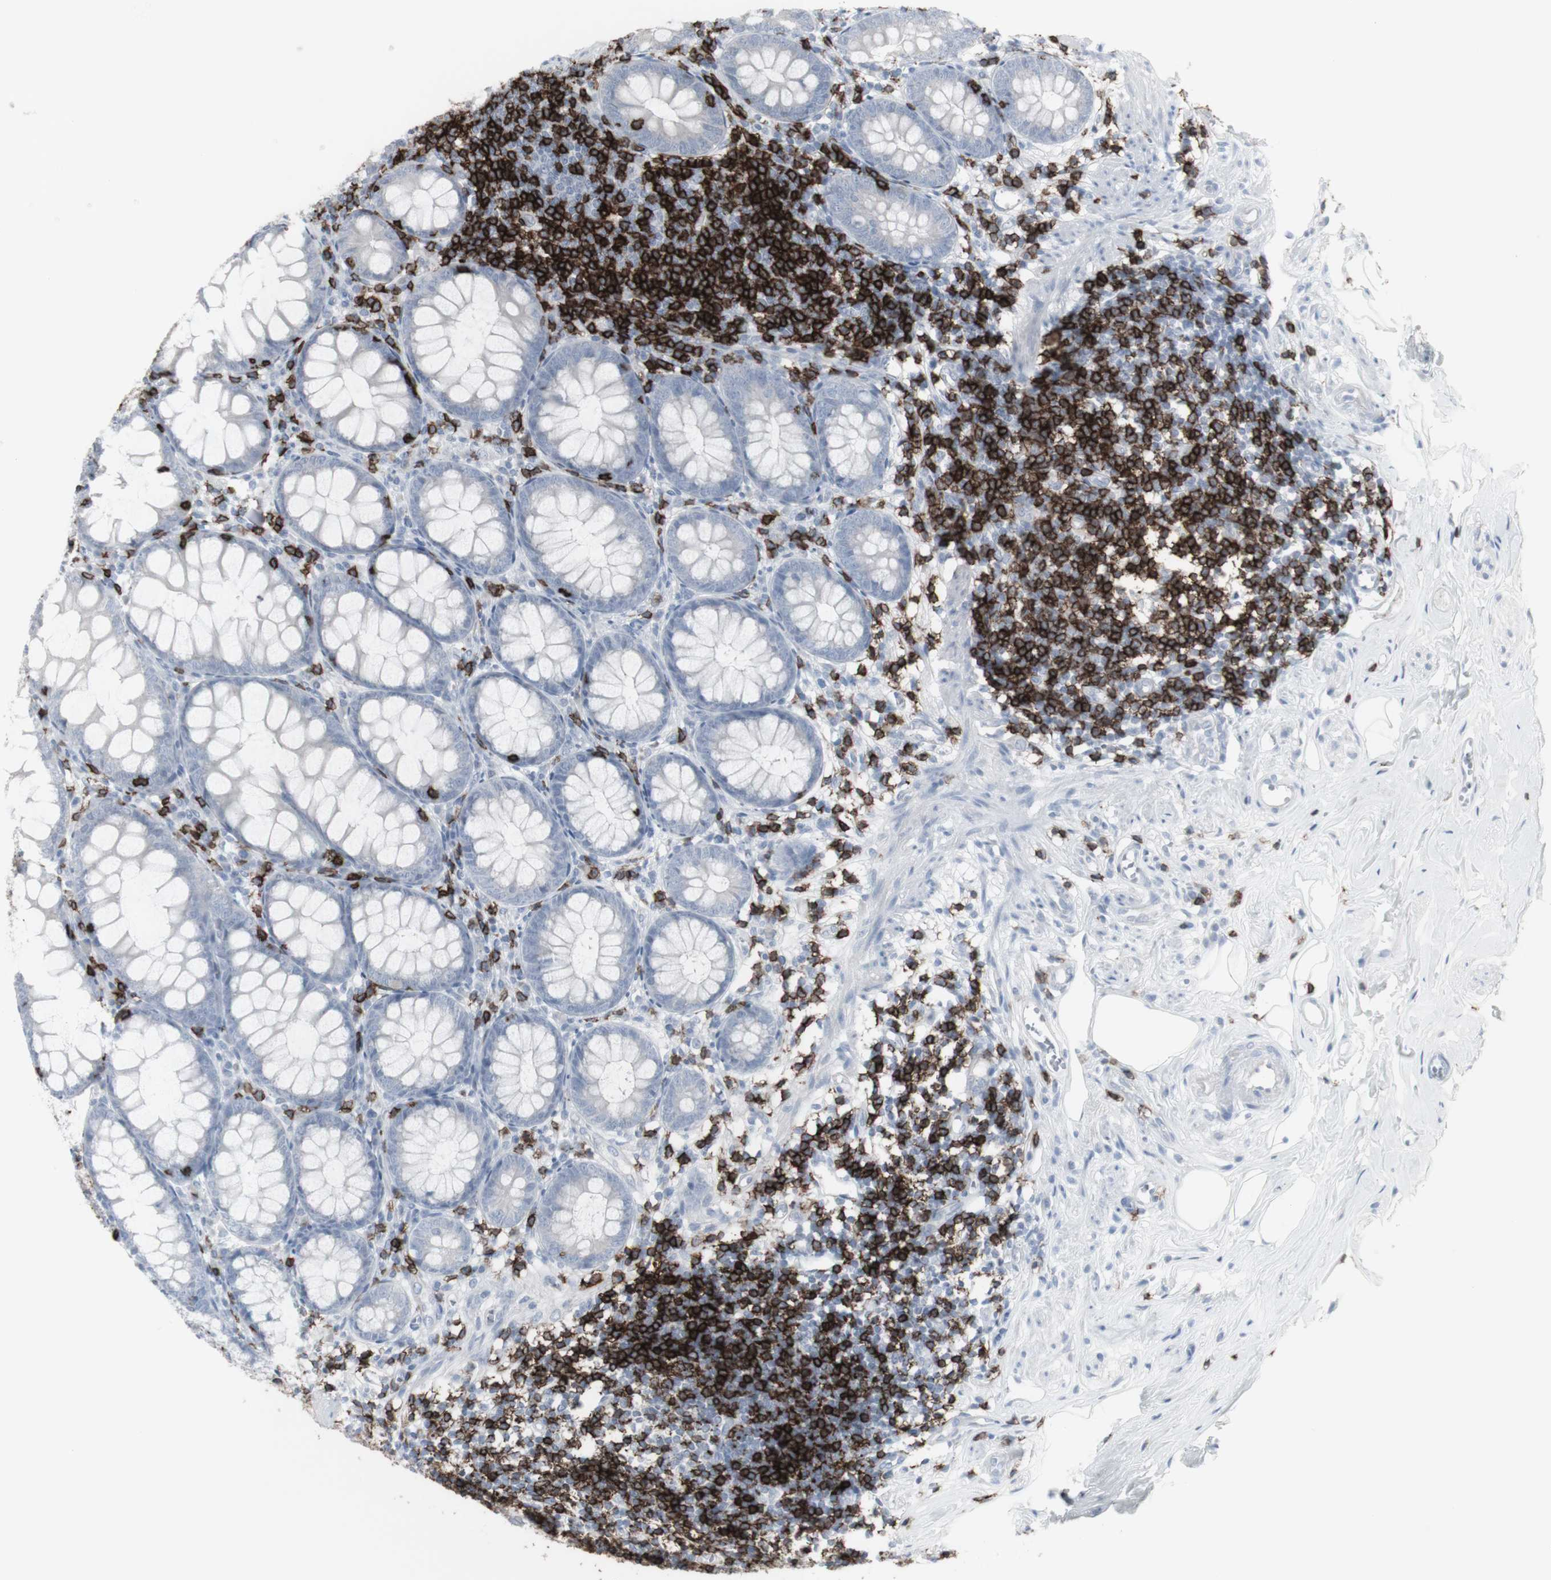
{"staining": {"intensity": "negative", "quantity": "none", "location": "none"}, "tissue": "appendix", "cell_type": "Glandular cells", "image_type": "normal", "snomed": [{"axis": "morphology", "description": "Normal tissue, NOS"}, {"axis": "topography", "description": "Appendix"}], "caption": "This is a histopathology image of immunohistochemistry (IHC) staining of benign appendix, which shows no positivity in glandular cells. Brightfield microscopy of IHC stained with DAB (brown) and hematoxylin (blue), captured at high magnification.", "gene": "CD247", "patient": {"sex": "female", "age": 77}}